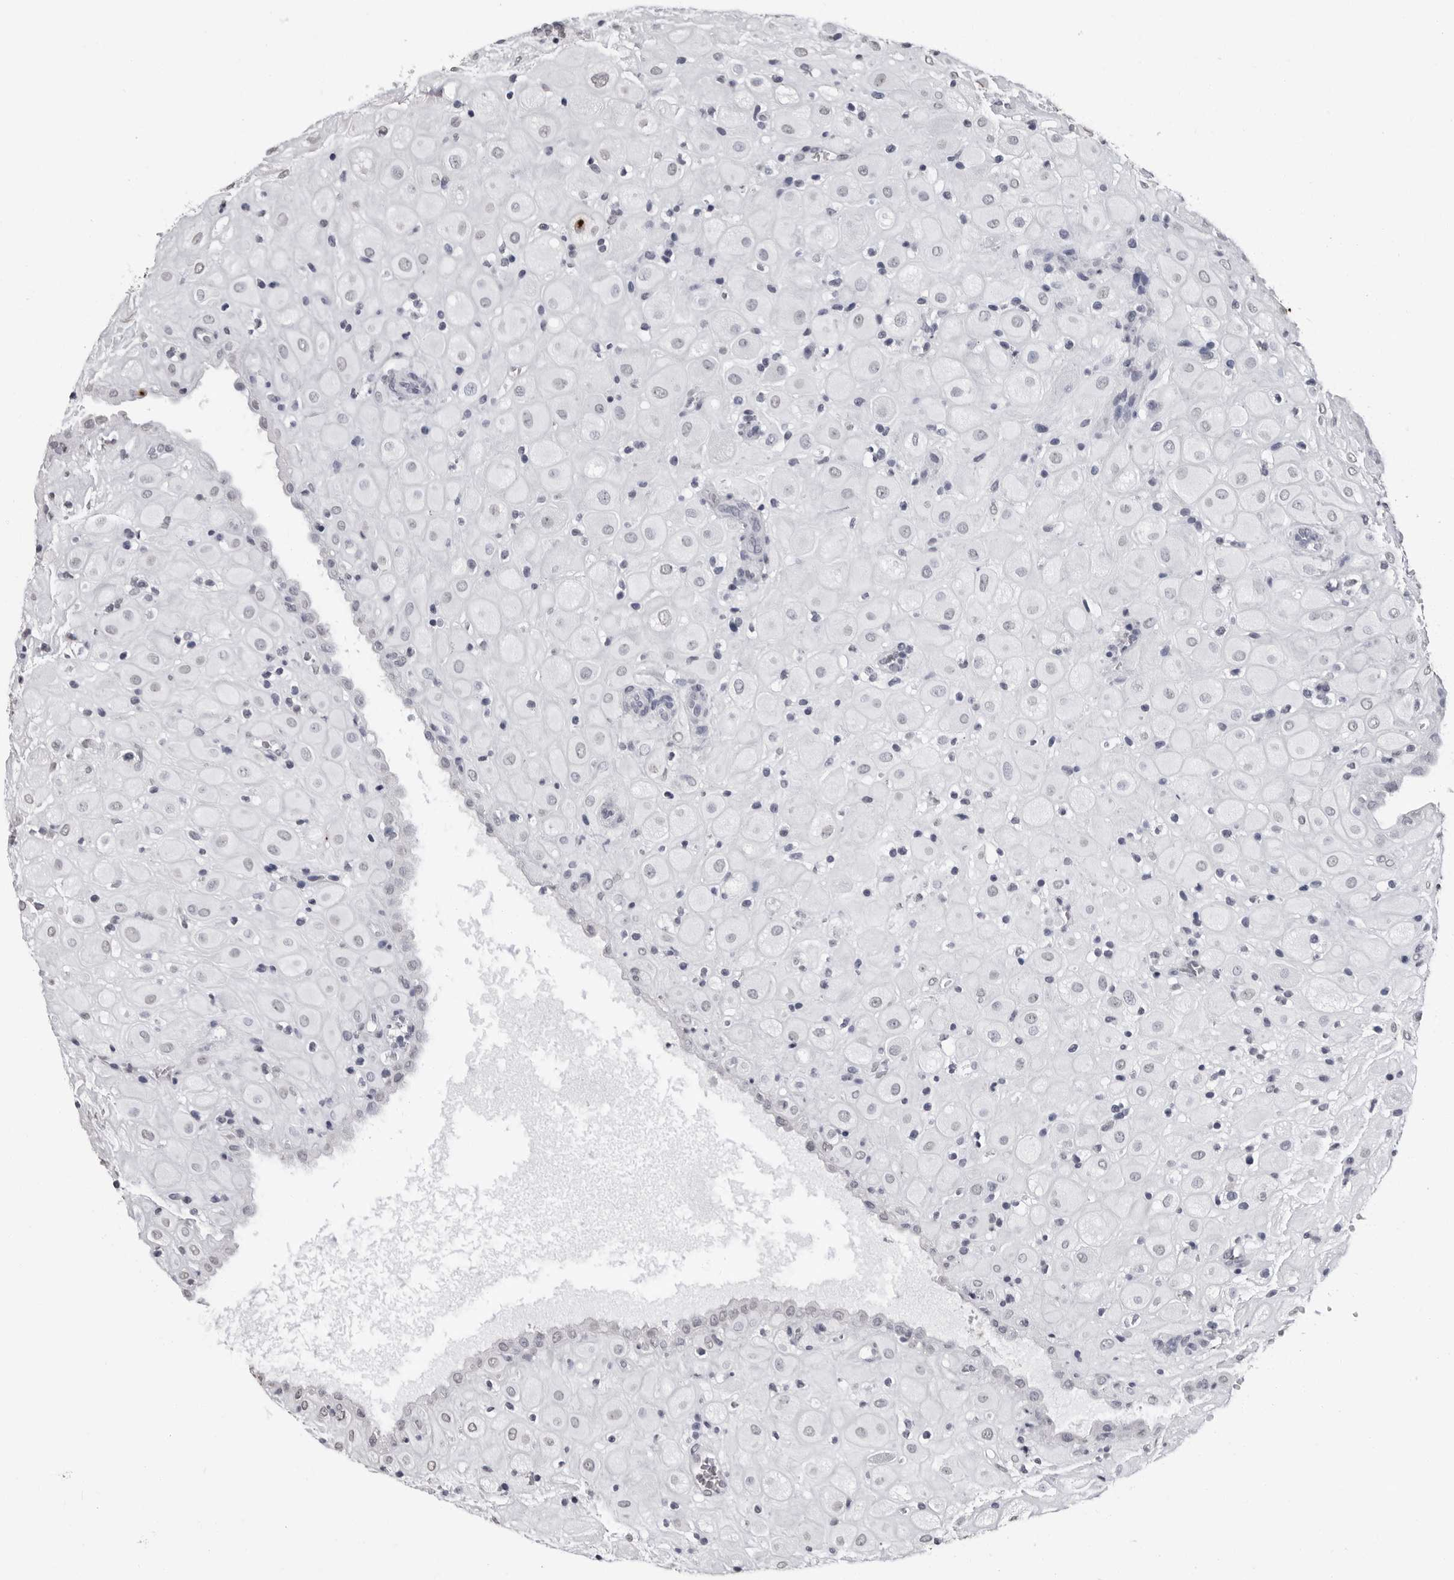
{"staining": {"intensity": "weak", "quantity": "<25%", "location": "nuclear"}, "tissue": "placenta", "cell_type": "Trophoblastic cells", "image_type": "normal", "snomed": [{"axis": "morphology", "description": "Normal tissue, NOS"}, {"axis": "topography", "description": "Placenta"}], "caption": "DAB (3,3'-diaminobenzidine) immunohistochemical staining of normal human placenta reveals no significant positivity in trophoblastic cells. (Immunohistochemistry, brightfield microscopy, high magnification).", "gene": "HEPACAM", "patient": {"sex": "female", "age": 35}}